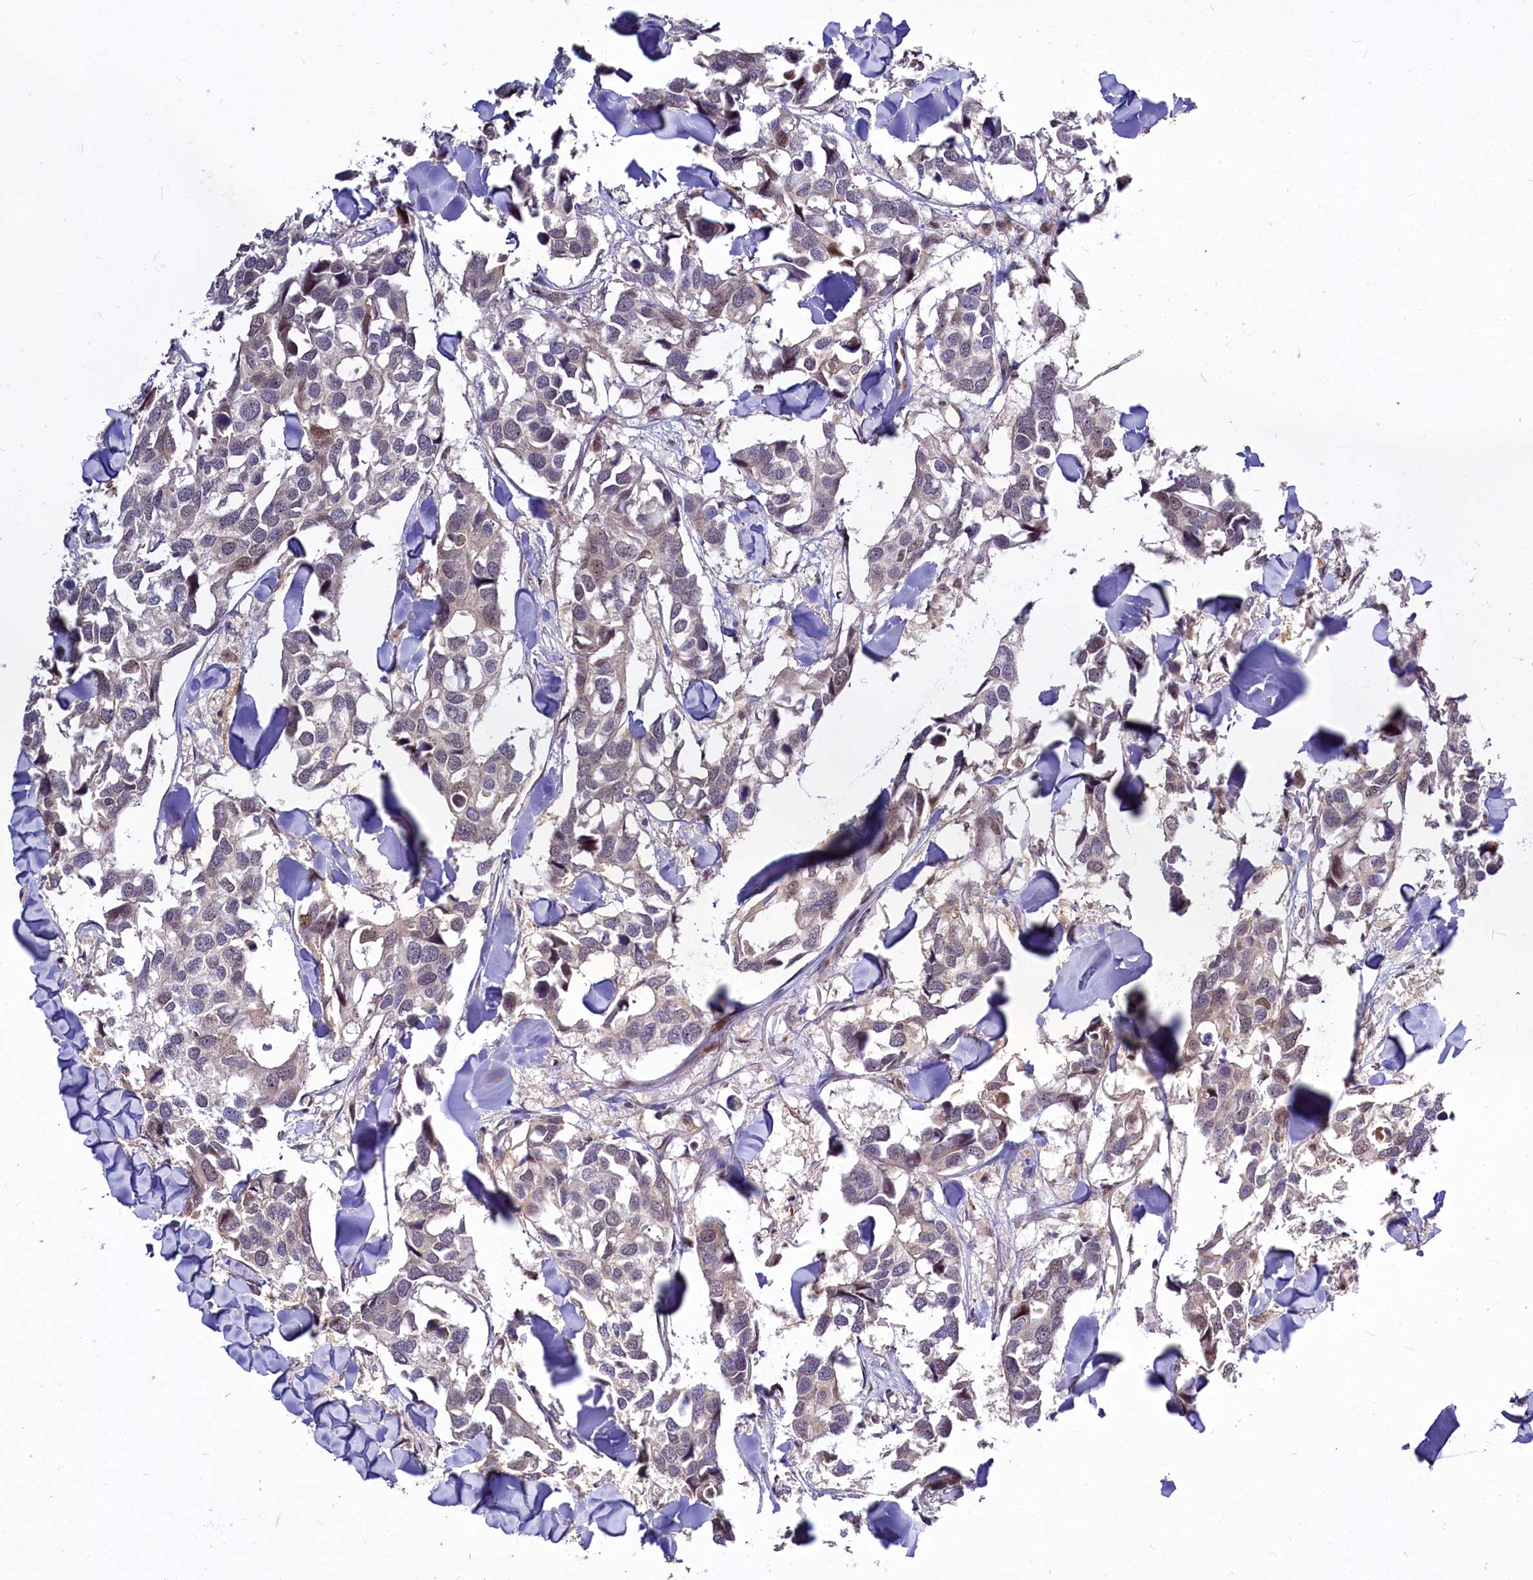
{"staining": {"intensity": "moderate", "quantity": "<25%", "location": "nuclear"}, "tissue": "breast cancer", "cell_type": "Tumor cells", "image_type": "cancer", "snomed": [{"axis": "morphology", "description": "Duct carcinoma"}, {"axis": "topography", "description": "Breast"}], "caption": "Moderate nuclear expression is present in about <25% of tumor cells in intraductal carcinoma (breast). Nuclei are stained in blue.", "gene": "MAML2", "patient": {"sex": "female", "age": 83}}